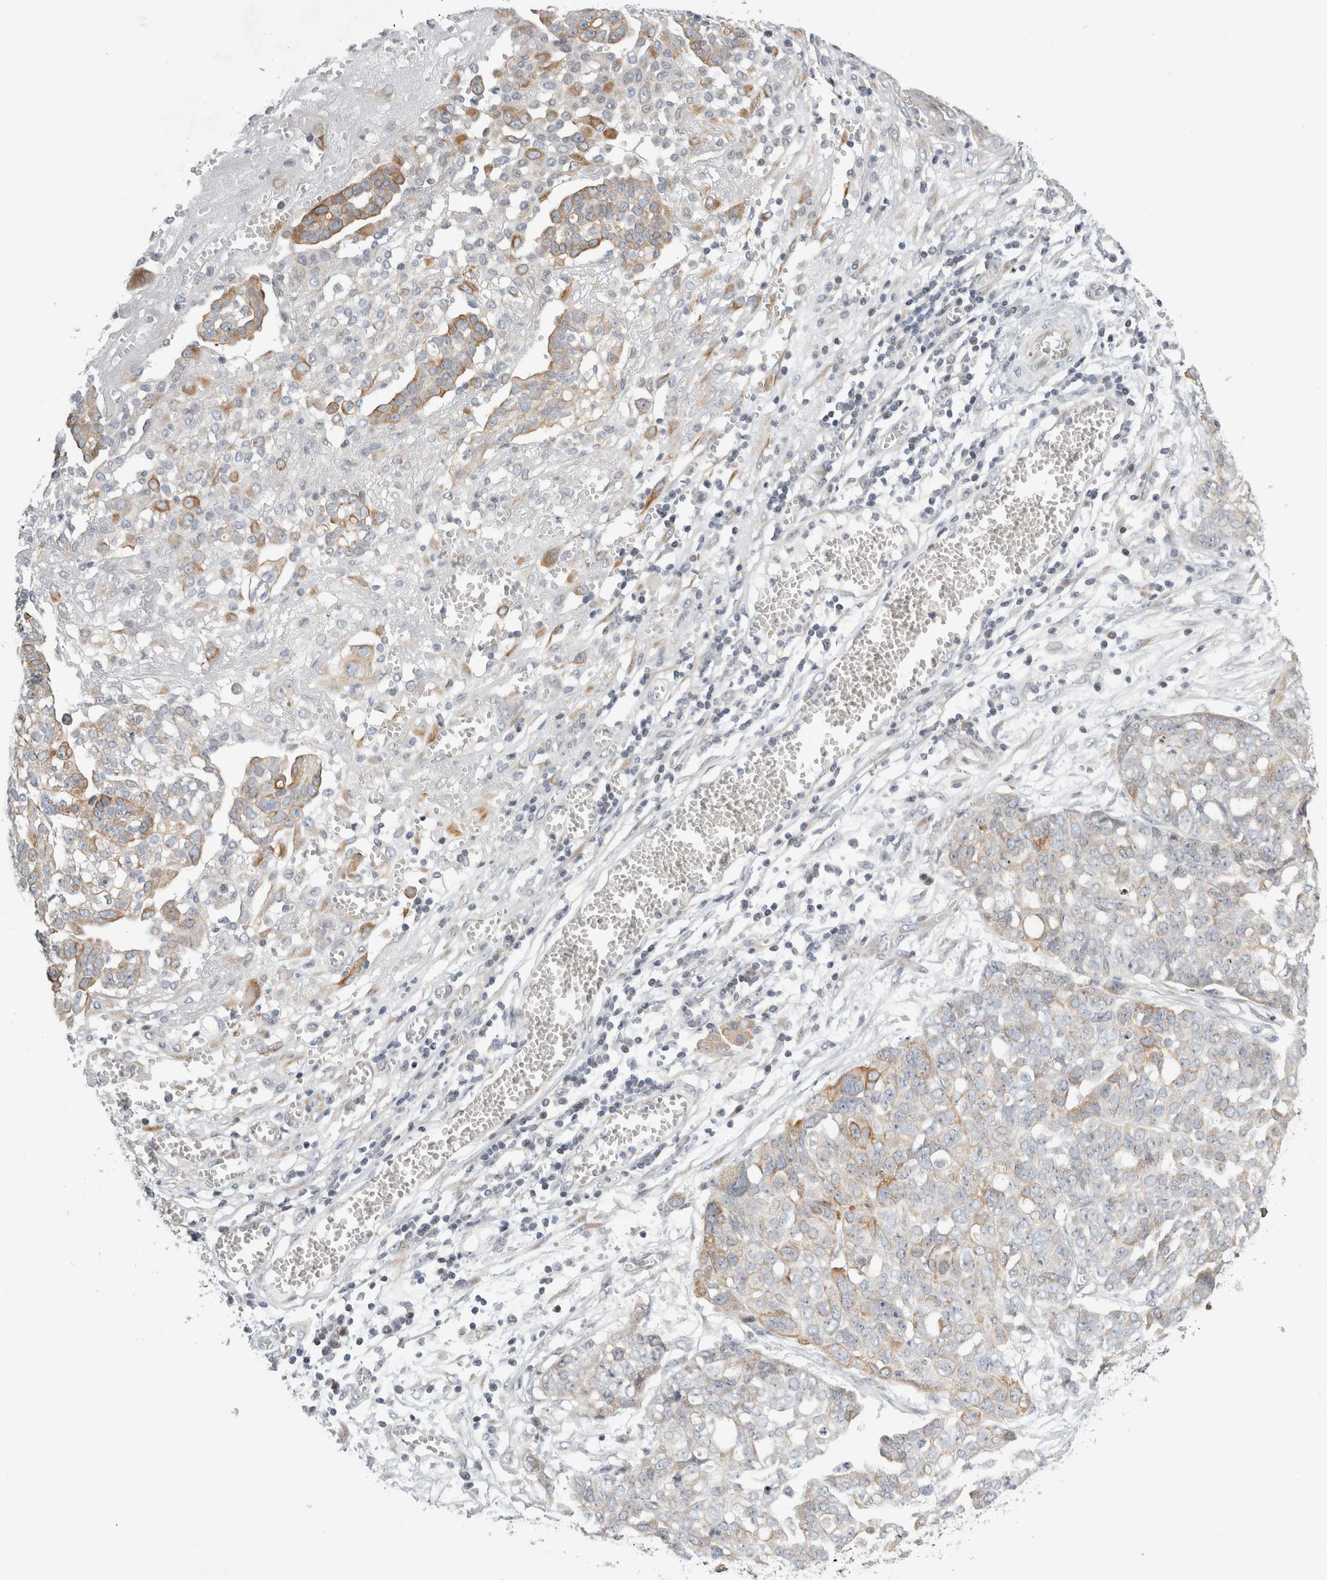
{"staining": {"intensity": "moderate", "quantity": "<25%", "location": "cytoplasmic/membranous"}, "tissue": "ovarian cancer", "cell_type": "Tumor cells", "image_type": "cancer", "snomed": [{"axis": "morphology", "description": "Cystadenocarcinoma, serous, NOS"}, {"axis": "topography", "description": "Soft tissue"}, {"axis": "topography", "description": "Ovary"}], "caption": "The immunohistochemical stain shows moderate cytoplasmic/membranous staining in tumor cells of ovarian cancer (serous cystadenocarcinoma) tissue. (Stains: DAB (3,3'-diaminobenzidine) in brown, nuclei in blue, Microscopy: brightfield microscopy at high magnification).", "gene": "UTP25", "patient": {"sex": "female", "age": 57}}